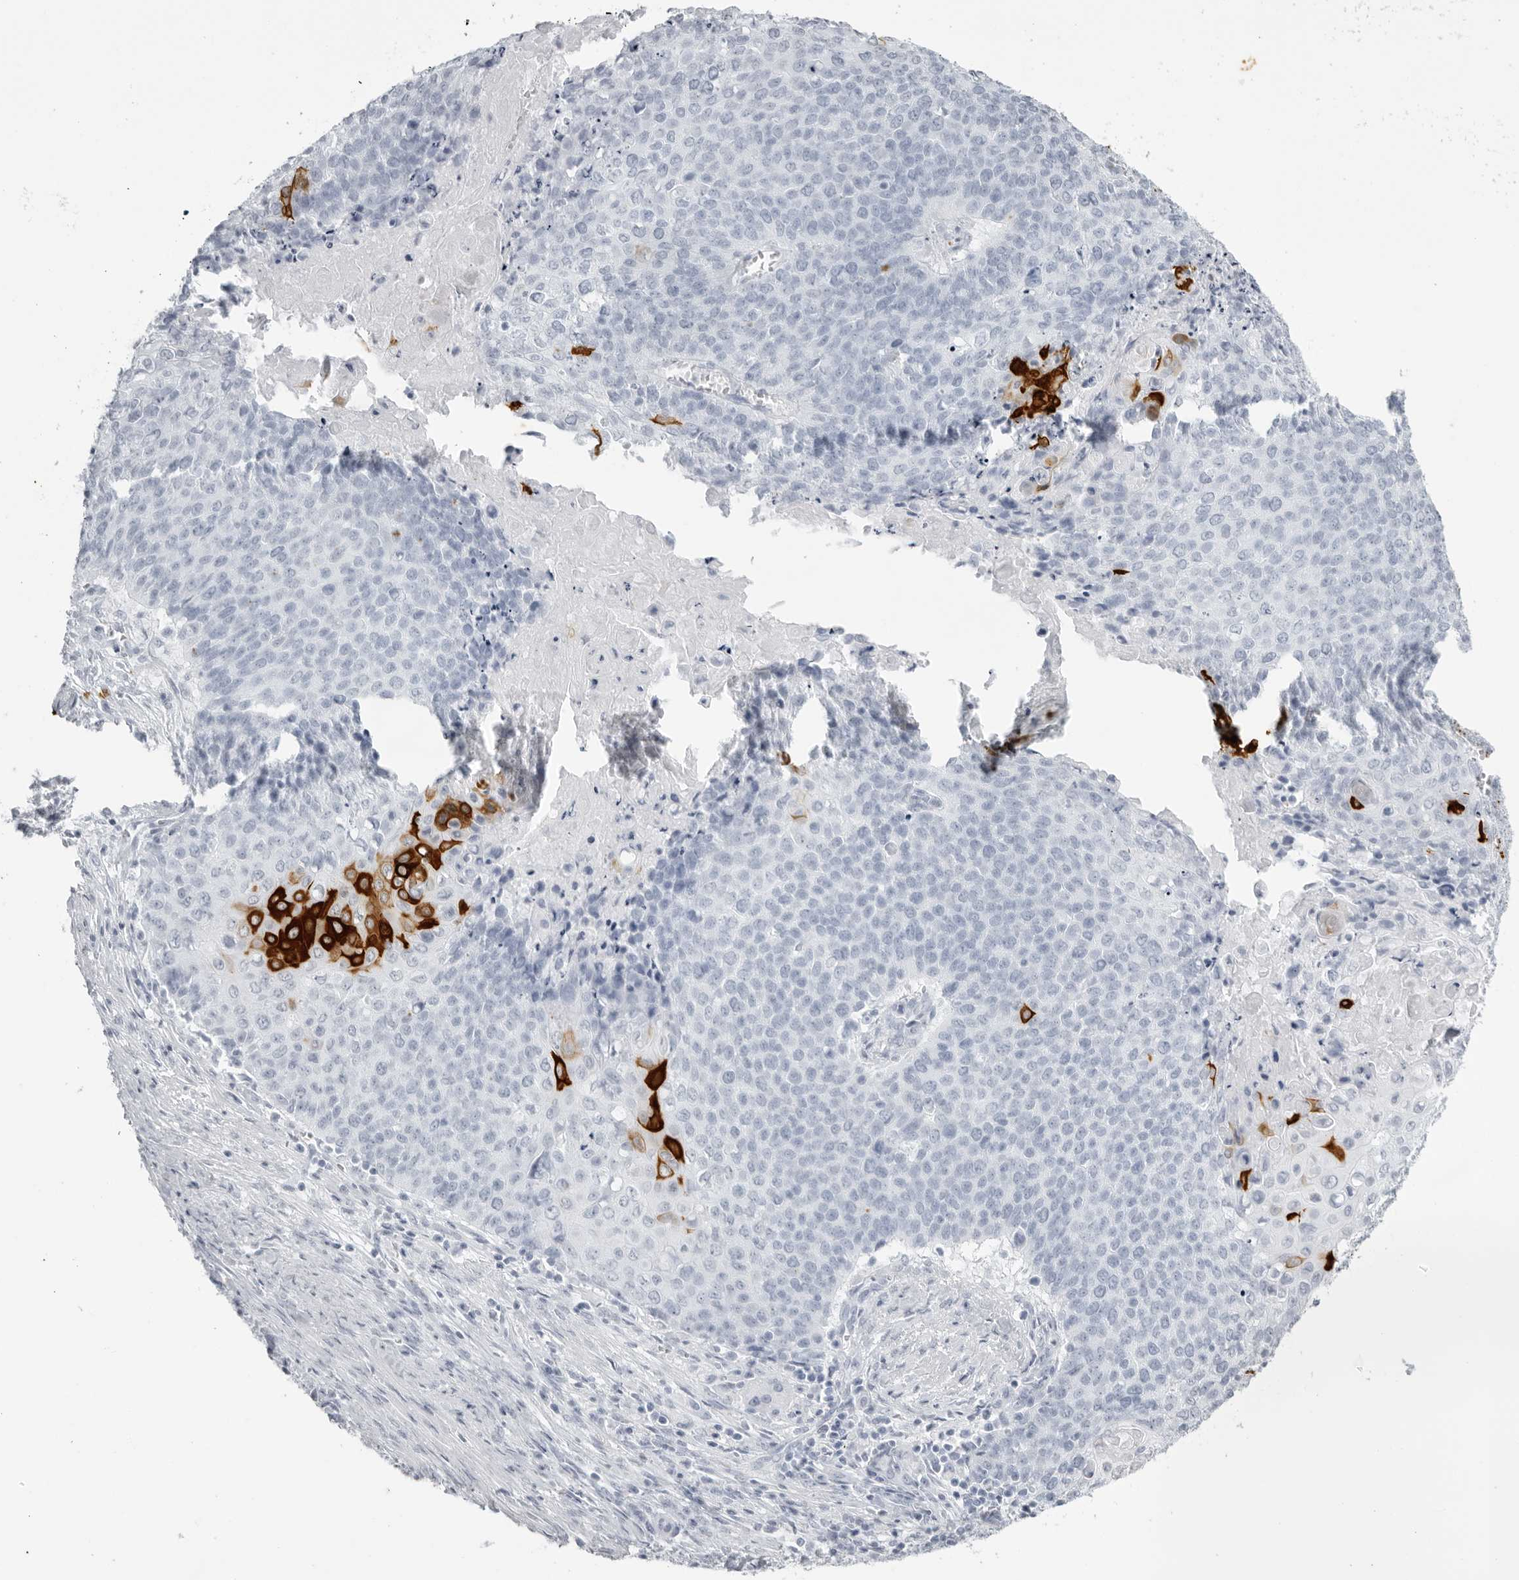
{"staining": {"intensity": "strong", "quantity": "<25%", "location": "cytoplasmic/membranous"}, "tissue": "cervical cancer", "cell_type": "Tumor cells", "image_type": "cancer", "snomed": [{"axis": "morphology", "description": "Squamous cell carcinoma, NOS"}, {"axis": "topography", "description": "Cervix"}], "caption": "Protein staining reveals strong cytoplasmic/membranous expression in about <25% of tumor cells in cervical cancer.", "gene": "KLK9", "patient": {"sex": "female", "age": 39}}